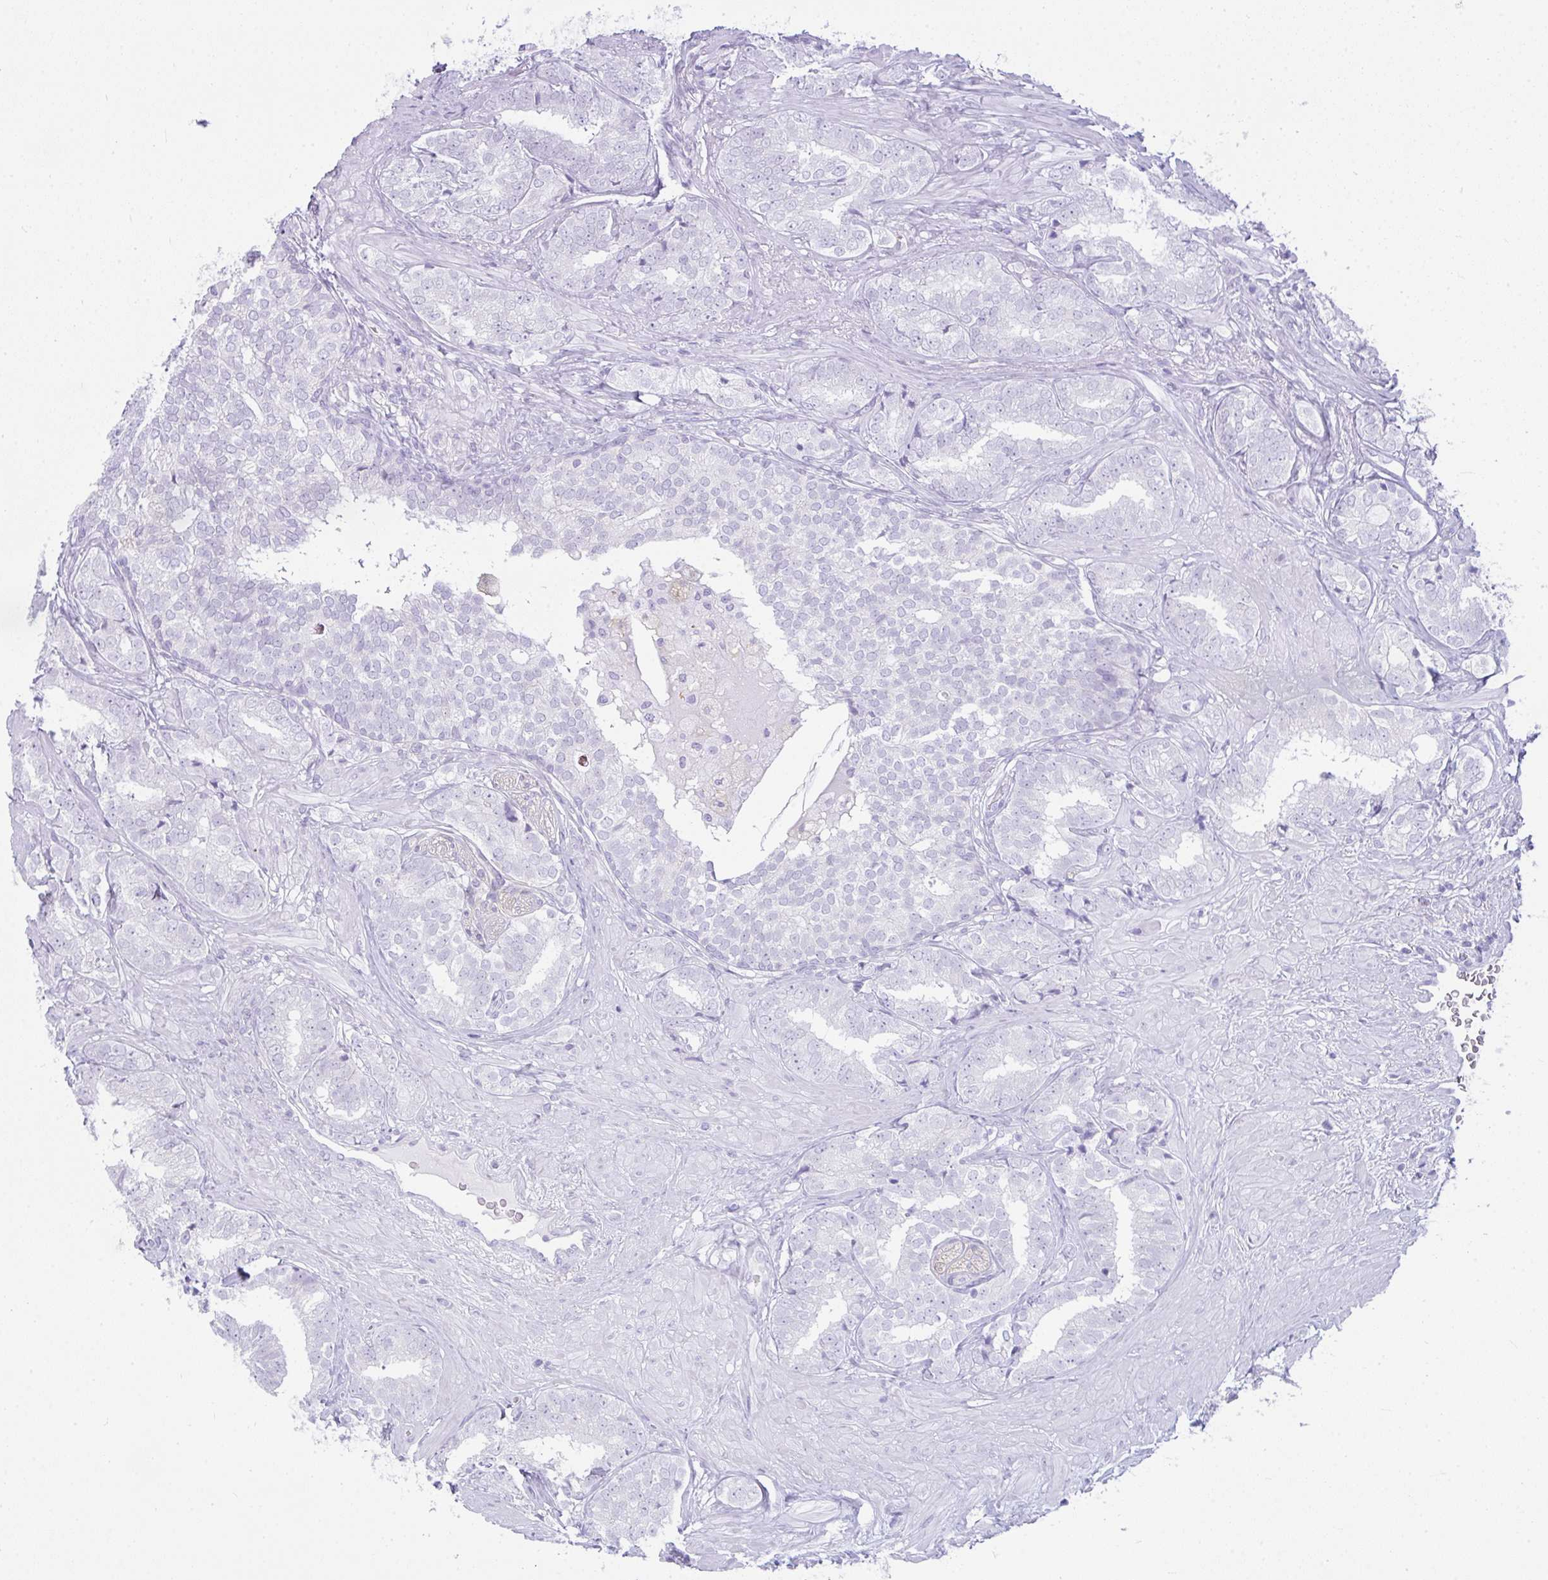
{"staining": {"intensity": "negative", "quantity": "none", "location": "none"}, "tissue": "prostate cancer", "cell_type": "Tumor cells", "image_type": "cancer", "snomed": [{"axis": "morphology", "description": "Adenocarcinoma, High grade"}, {"axis": "topography", "description": "Prostate"}], "caption": "Immunohistochemistry (IHC) photomicrograph of neoplastic tissue: human prostate adenocarcinoma (high-grade) stained with DAB demonstrates no significant protein staining in tumor cells.", "gene": "RASL10A", "patient": {"sex": "male", "age": 72}}